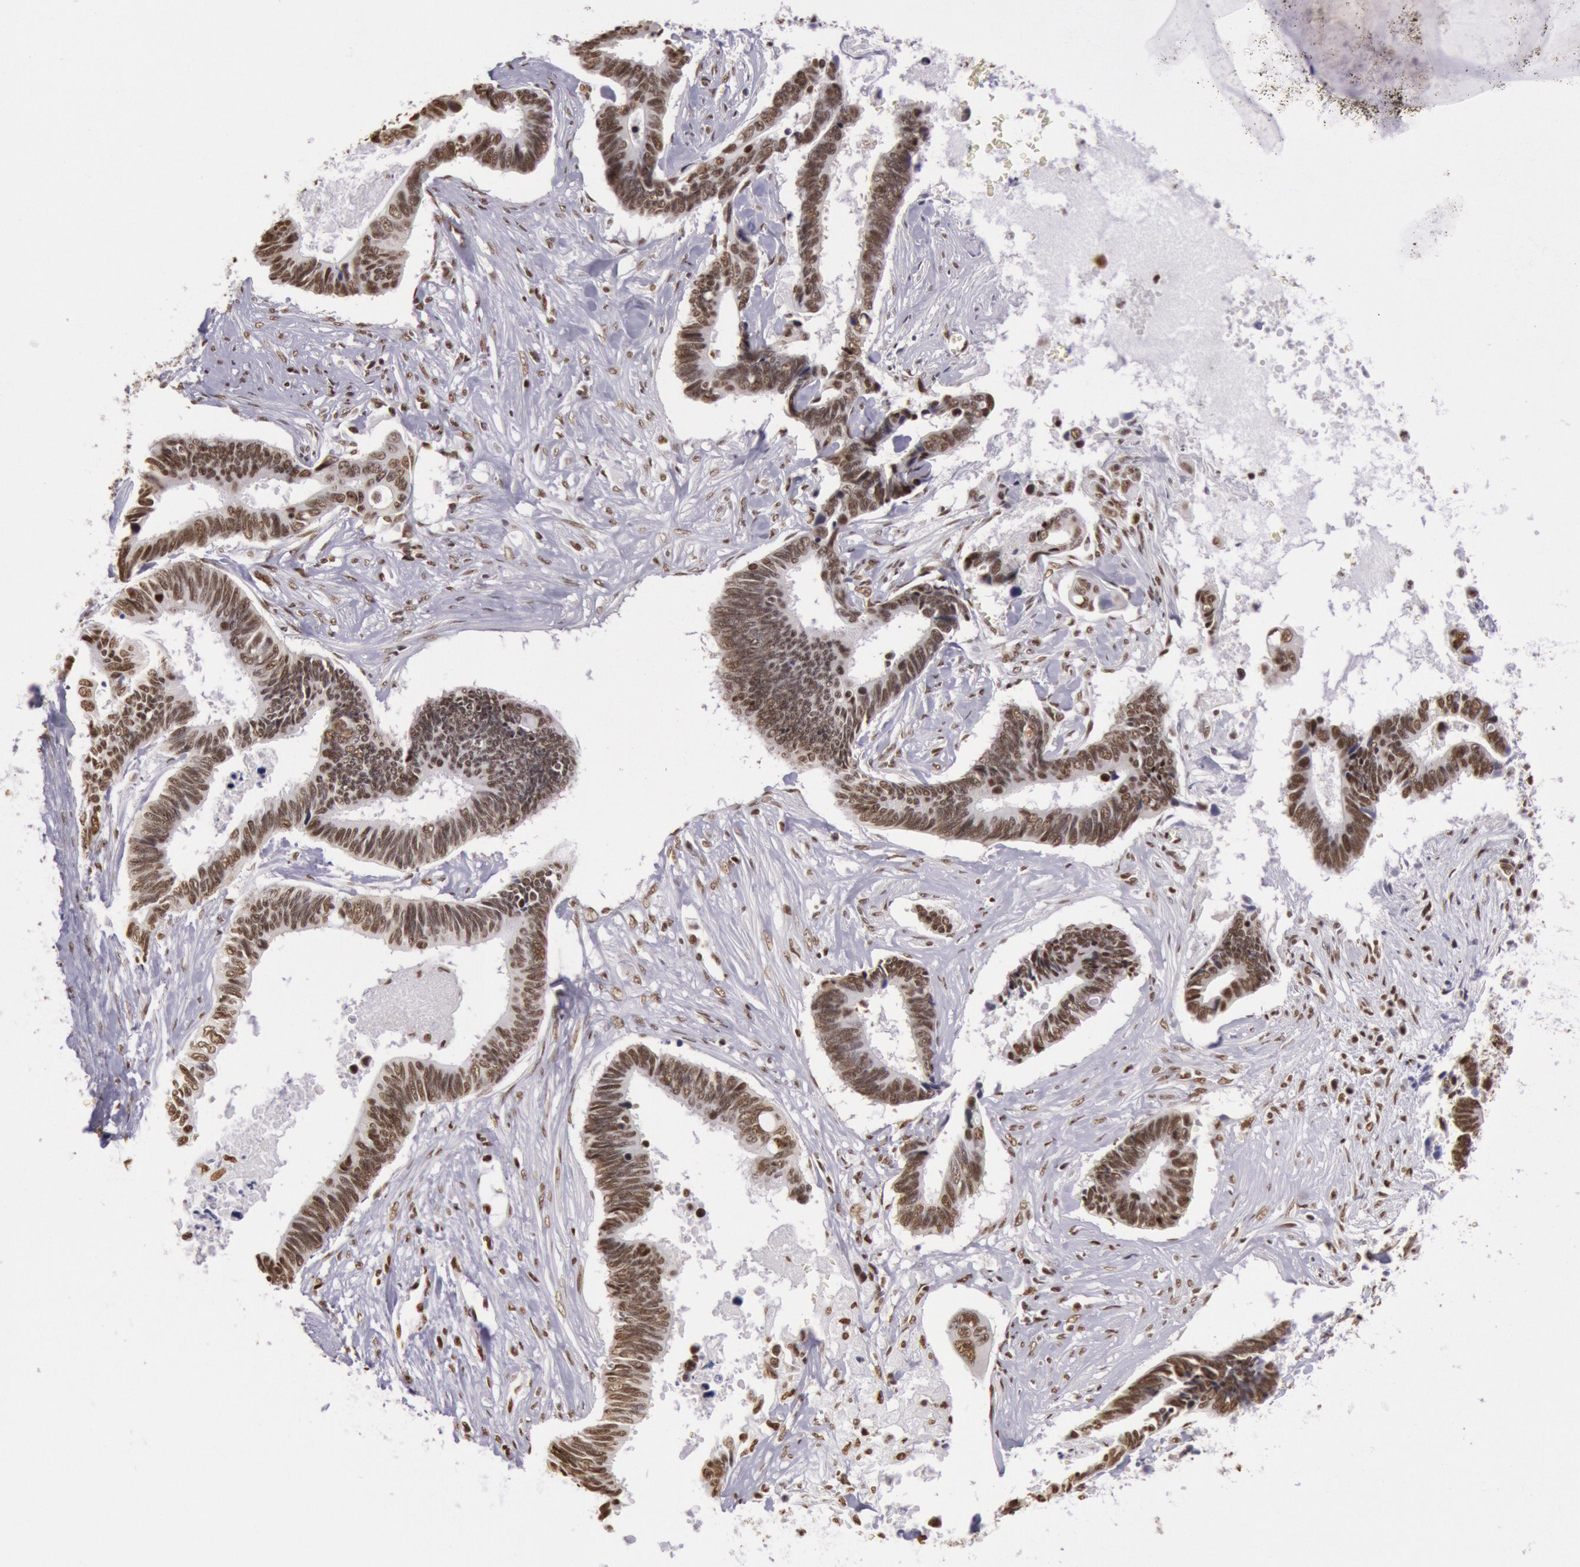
{"staining": {"intensity": "weak", "quantity": ">75%", "location": "nuclear"}, "tissue": "pancreatic cancer", "cell_type": "Tumor cells", "image_type": "cancer", "snomed": [{"axis": "morphology", "description": "Adenocarcinoma, NOS"}, {"axis": "topography", "description": "Pancreas"}], "caption": "High-power microscopy captured an immunohistochemistry micrograph of pancreatic cancer, revealing weak nuclear staining in approximately >75% of tumor cells.", "gene": "HNRNPH2", "patient": {"sex": "female", "age": 70}}